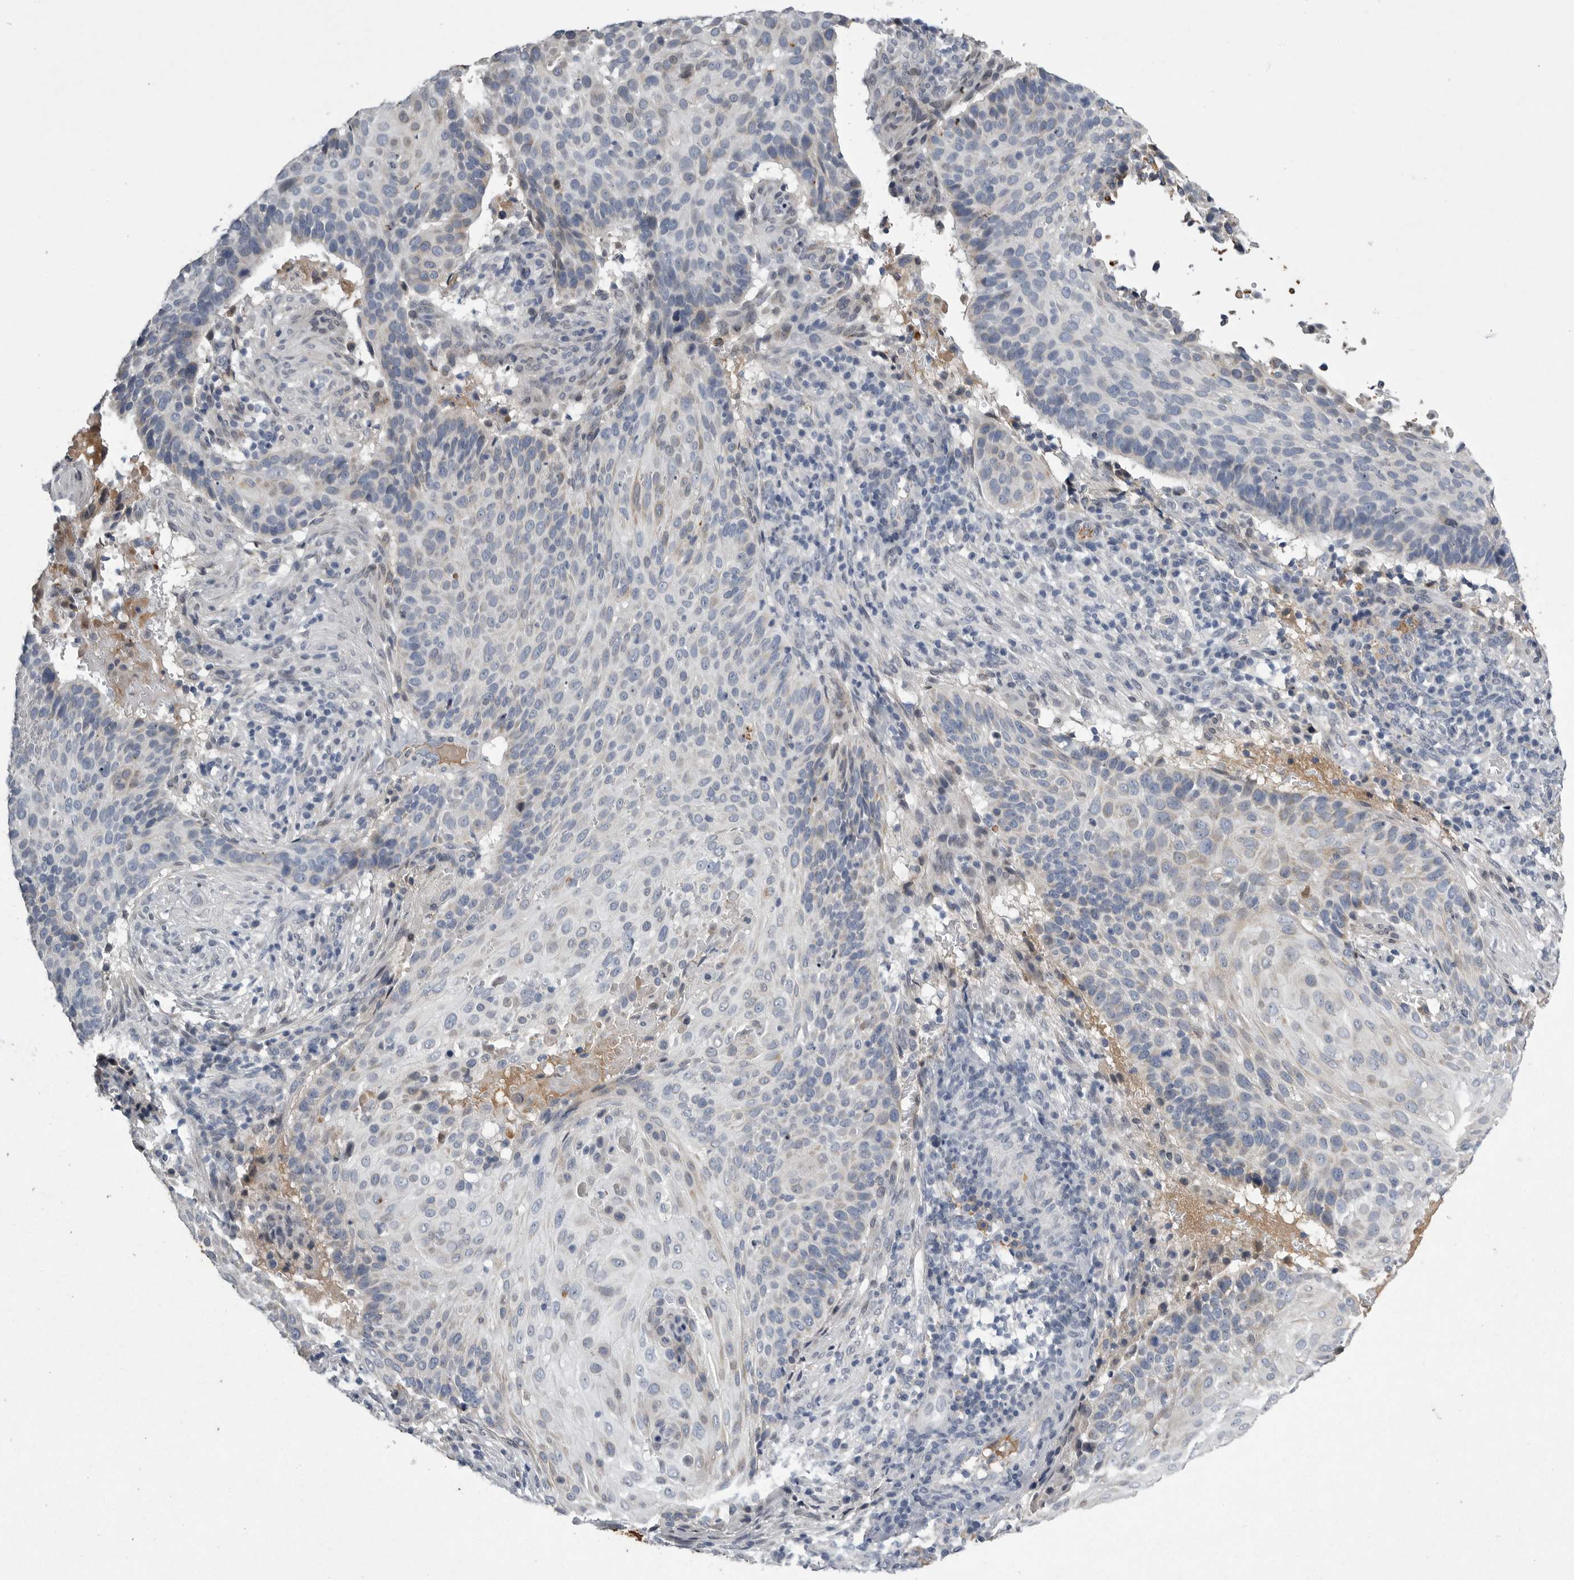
{"staining": {"intensity": "negative", "quantity": "none", "location": "none"}, "tissue": "cervical cancer", "cell_type": "Tumor cells", "image_type": "cancer", "snomed": [{"axis": "morphology", "description": "Squamous cell carcinoma, NOS"}, {"axis": "topography", "description": "Cervix"}], "caption": "IHC image of neoplastic tissue: human squamous cell carcinoma (cervical) stained with DAB (3,3'-diaminobenzidine) demonstrates no significant protein expression in tumor cells.", "gene": "CRP", "patient": {"sex": "female", "age": 74}}